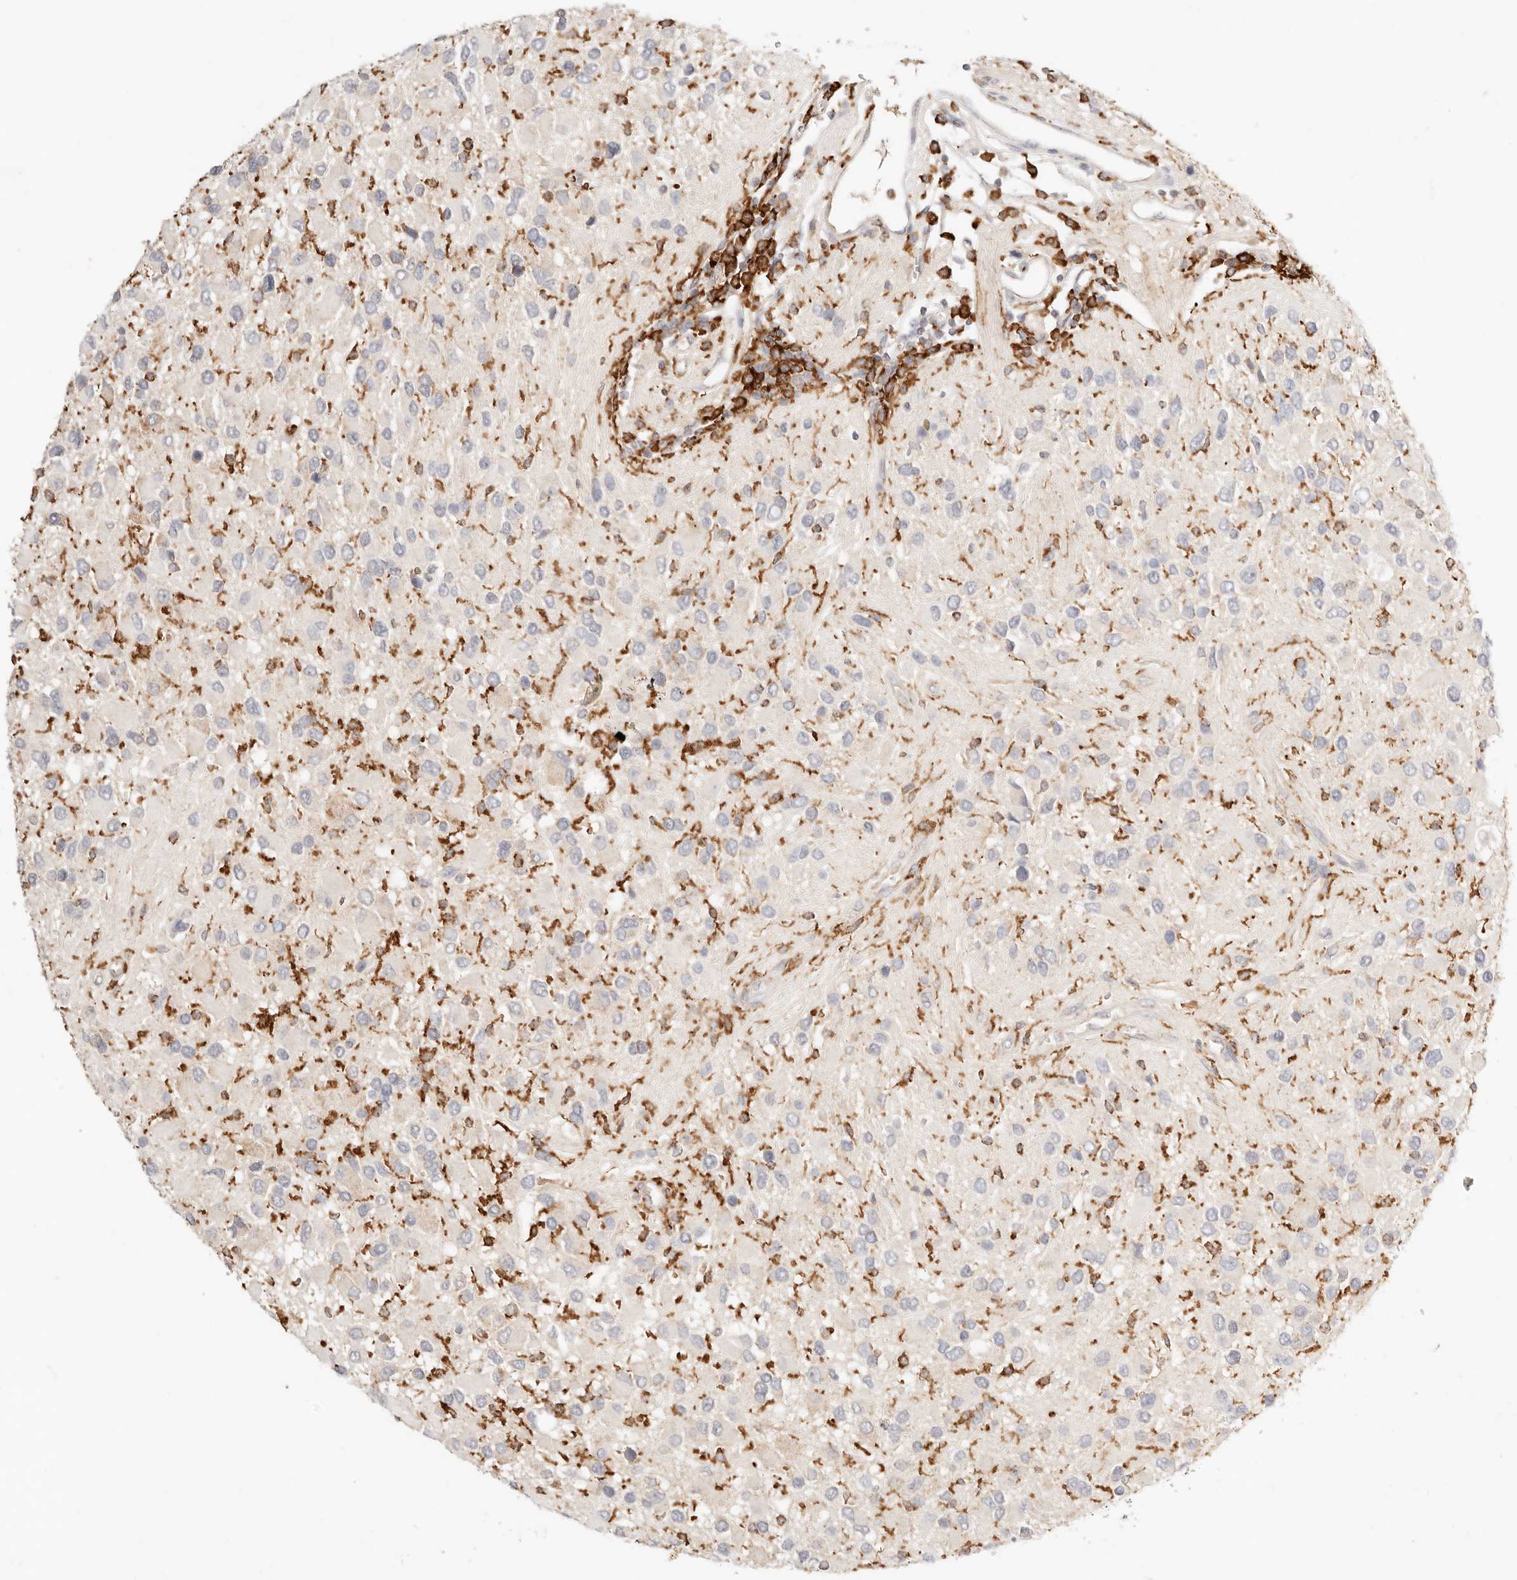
{"staining": {"intensity": "negative", "quantity": "none", "location": "none"}, "tissue": "glioma", "cell_type": "Tumor cells", "image_type": "cancer", "snomed": [{"axis": "morphology", "description": "Glioma, malignant, High grade"}, {"axis": "topography", "description": "Brain"}], "caption": "This micrograph is of glioma stained with immunohistochemistry to label a protein in brown with the nuclei are counter-stained blue. There is no expression in tumor cells. Brightfield microscopy of immunohistochemistry stained with DAB (3,3'-diaminobenzidine) (brown) and hematoxylin (blue), captured at high magnification.", "gene": "HK2", "patient": {"sex": "male", "age": 53}}